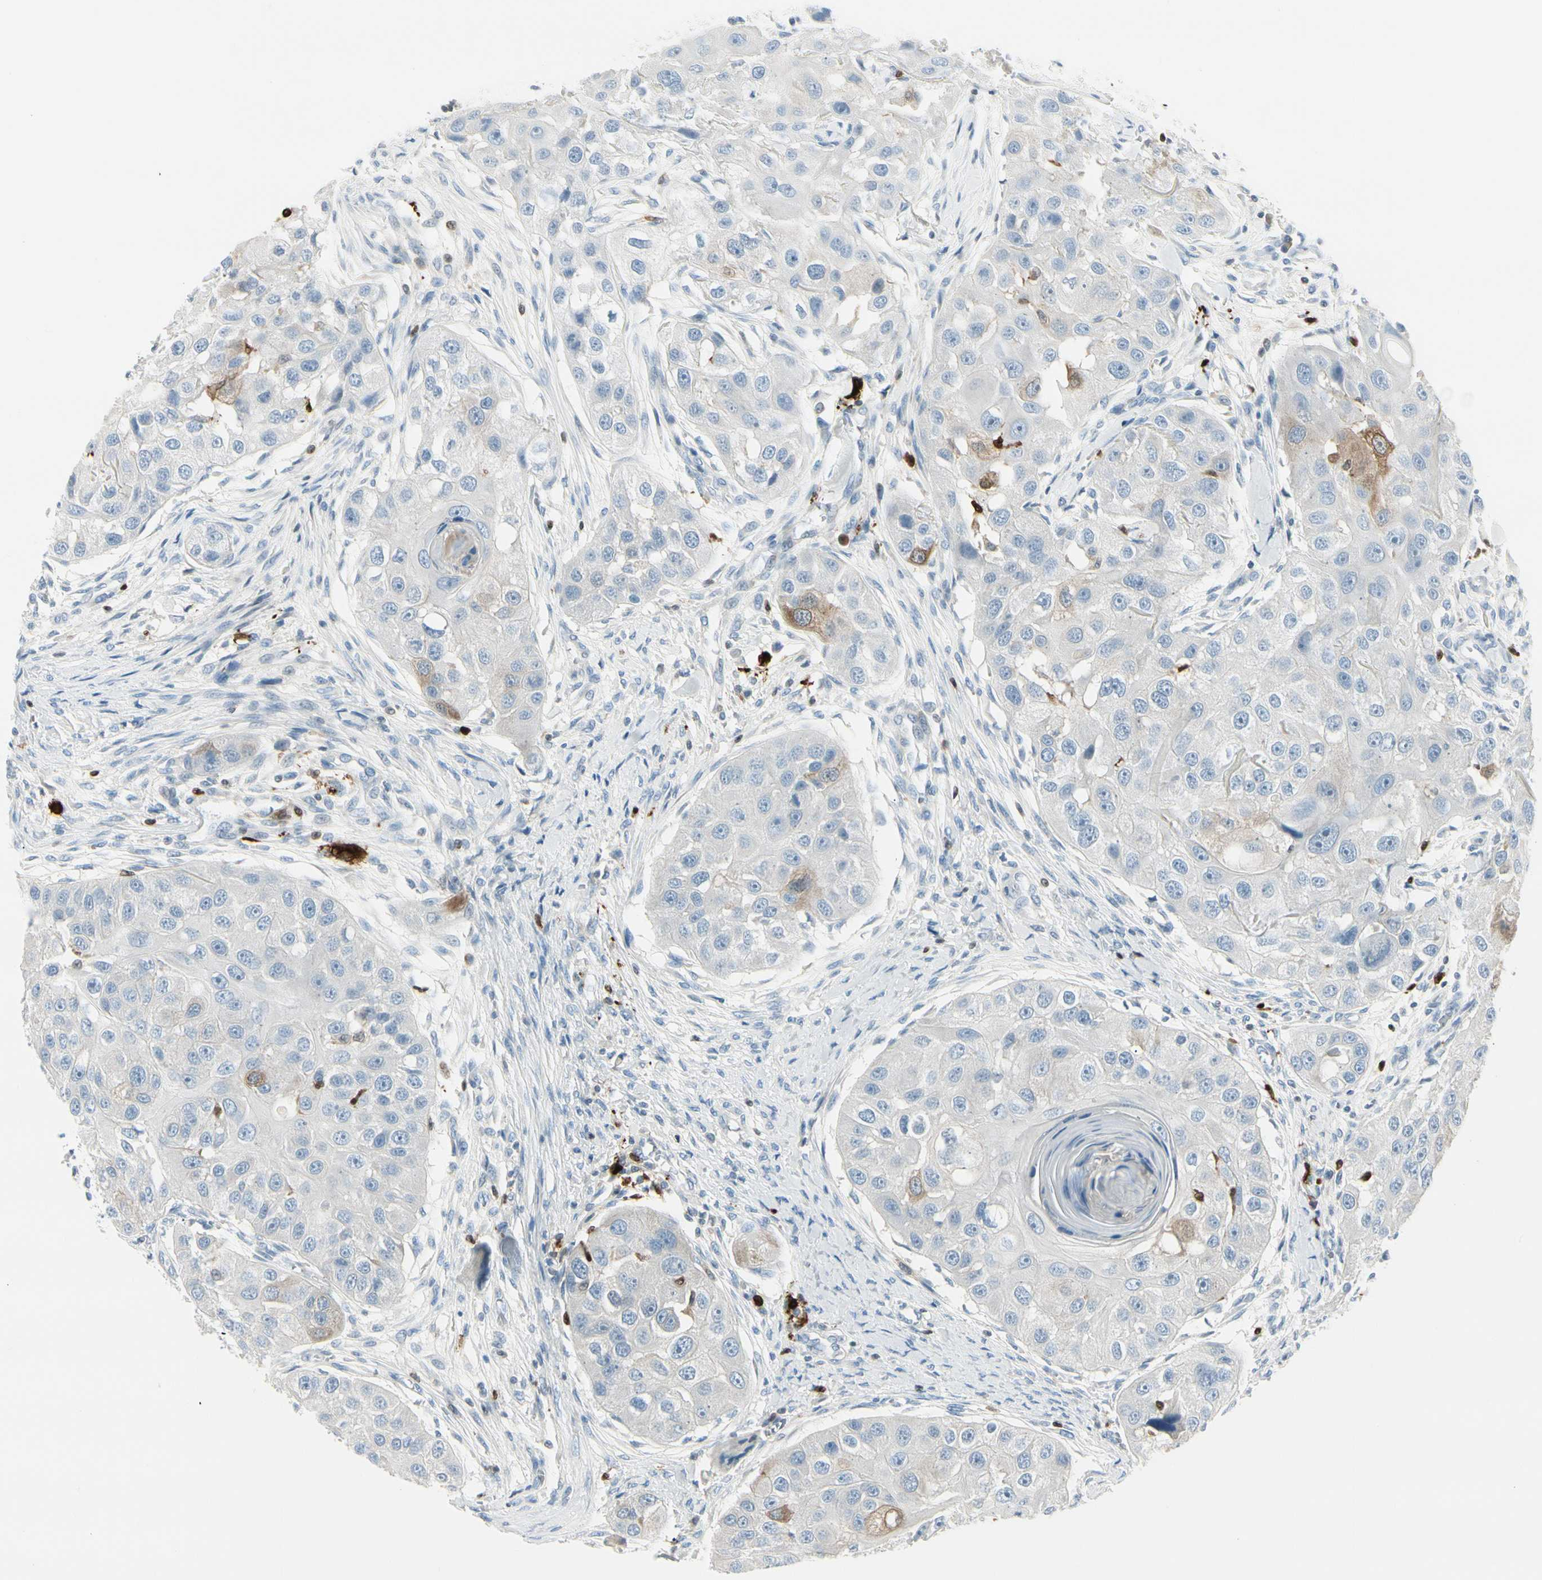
{"staining": {"intensity": "moderate", "quantity": "<25%", "location": "cytoplasmic/membranous"}, "tissue": "head and neck cancer", "cell_type": "Tumor cells", "image_type": "cancer", "snomed": [{"axis": "morphology", "description": "Normal tissue, NOS"}, {"axis": "morphology", "description": "Squamous cell carcinoma, NOS"}, {"axis": "topography", "description": "Skeletal muscle"}, {"axis": "topography", "description": "Head-Neck"}], "caption": "The image demonstrates a brown stain indicating the presence of a protein in the cytoplasmic/membranous of tumor cells in head and neck cancer.", "gene": "TRAF1", "patient": {"sex": "male", "age": 51}}